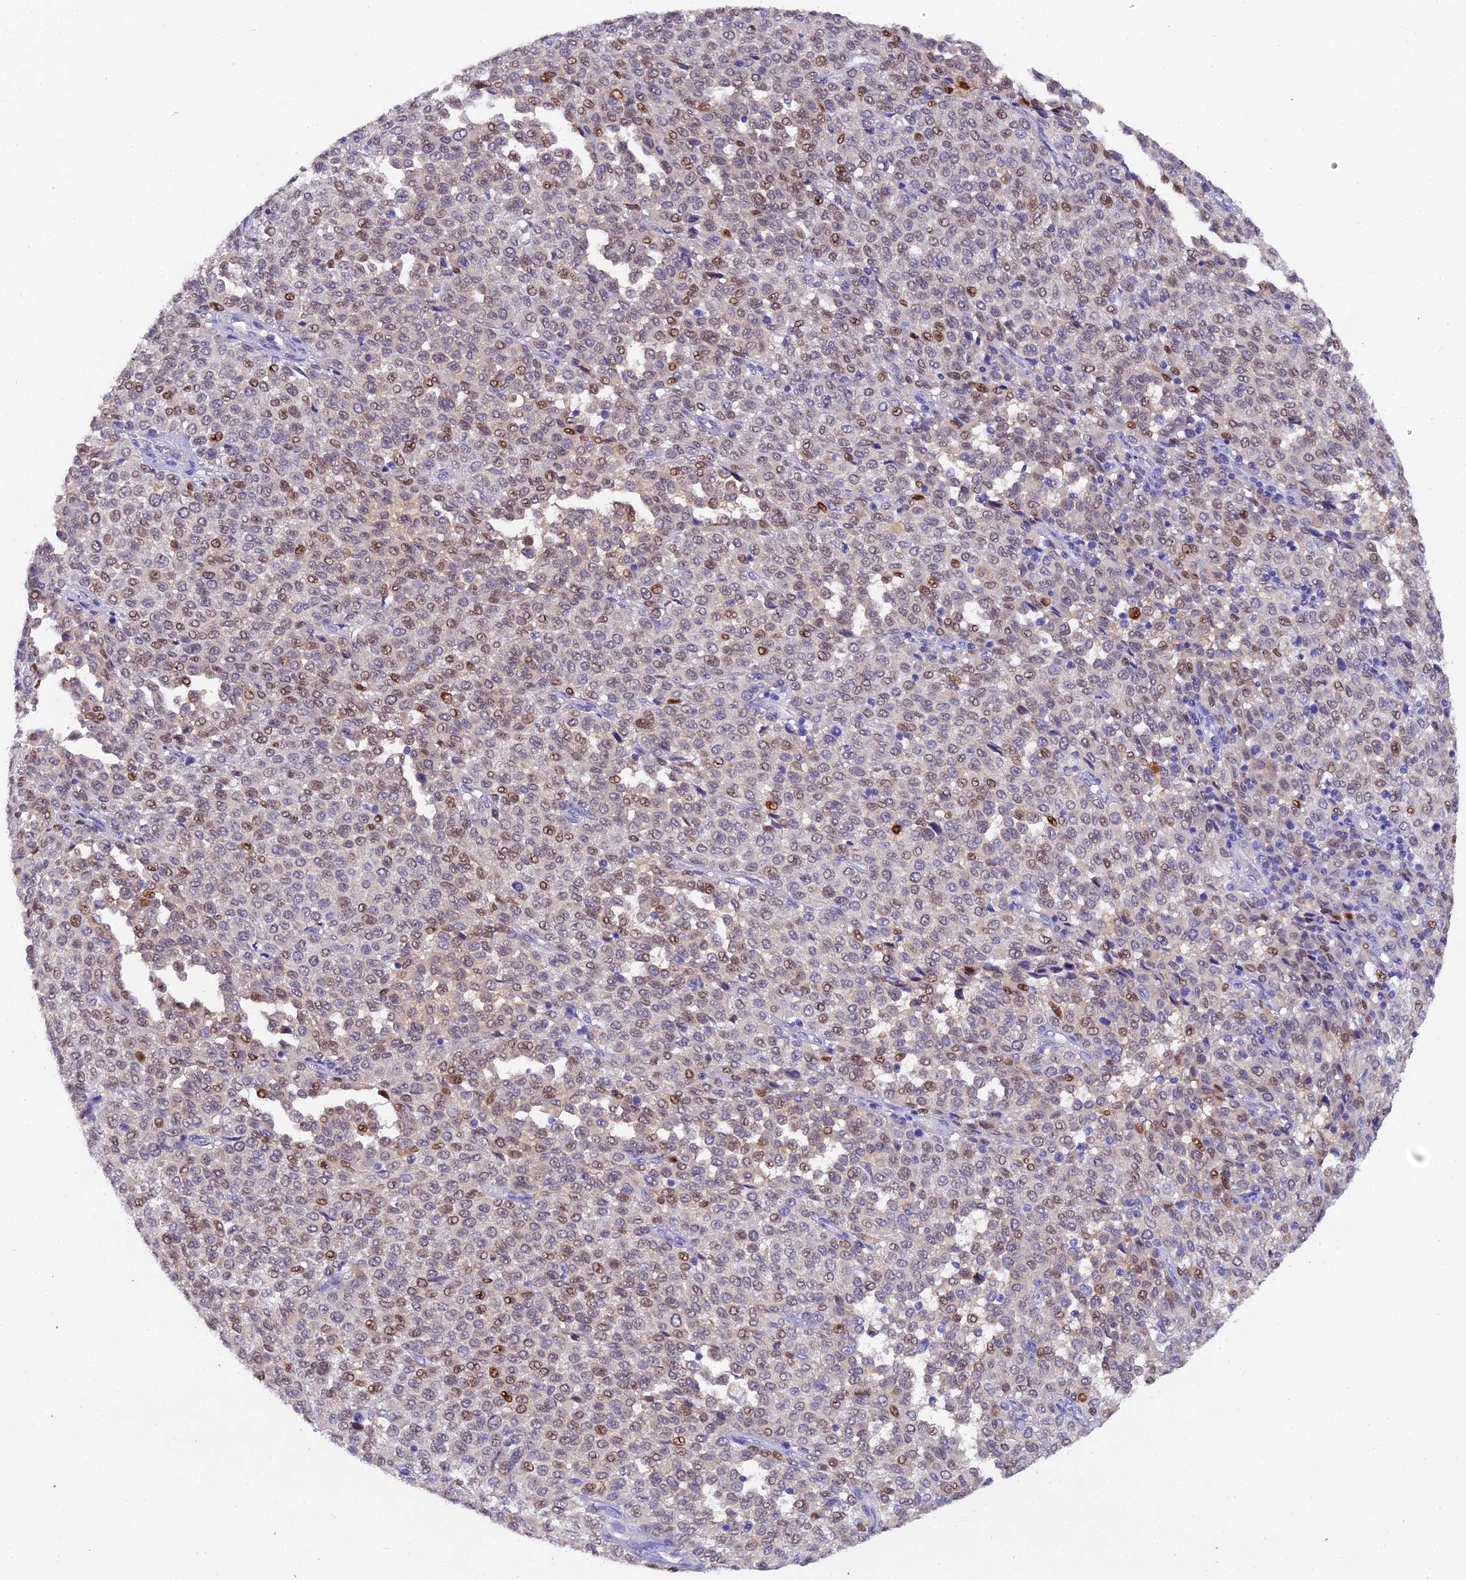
{"staining": {"intensity": "moderate", "quantity": "25%-75%", "location": "nuclear"}, "tissue": "melanoma", "cell_type": "Tumor cells", "image_type": "cancer", "snomed": [{"axis": "morphology", "description": "Malignant melanoma, Metastatic site"}, {"axis": "topography", "description": "Pancreas"}], "caption": "Human melanoma stained for a protein (brown) reveals moderate nuclear positive staining in approximately 25%-75% of tumor cells.", "gene": "TGDS", "patient": {"sex": "female", "age": 30}}